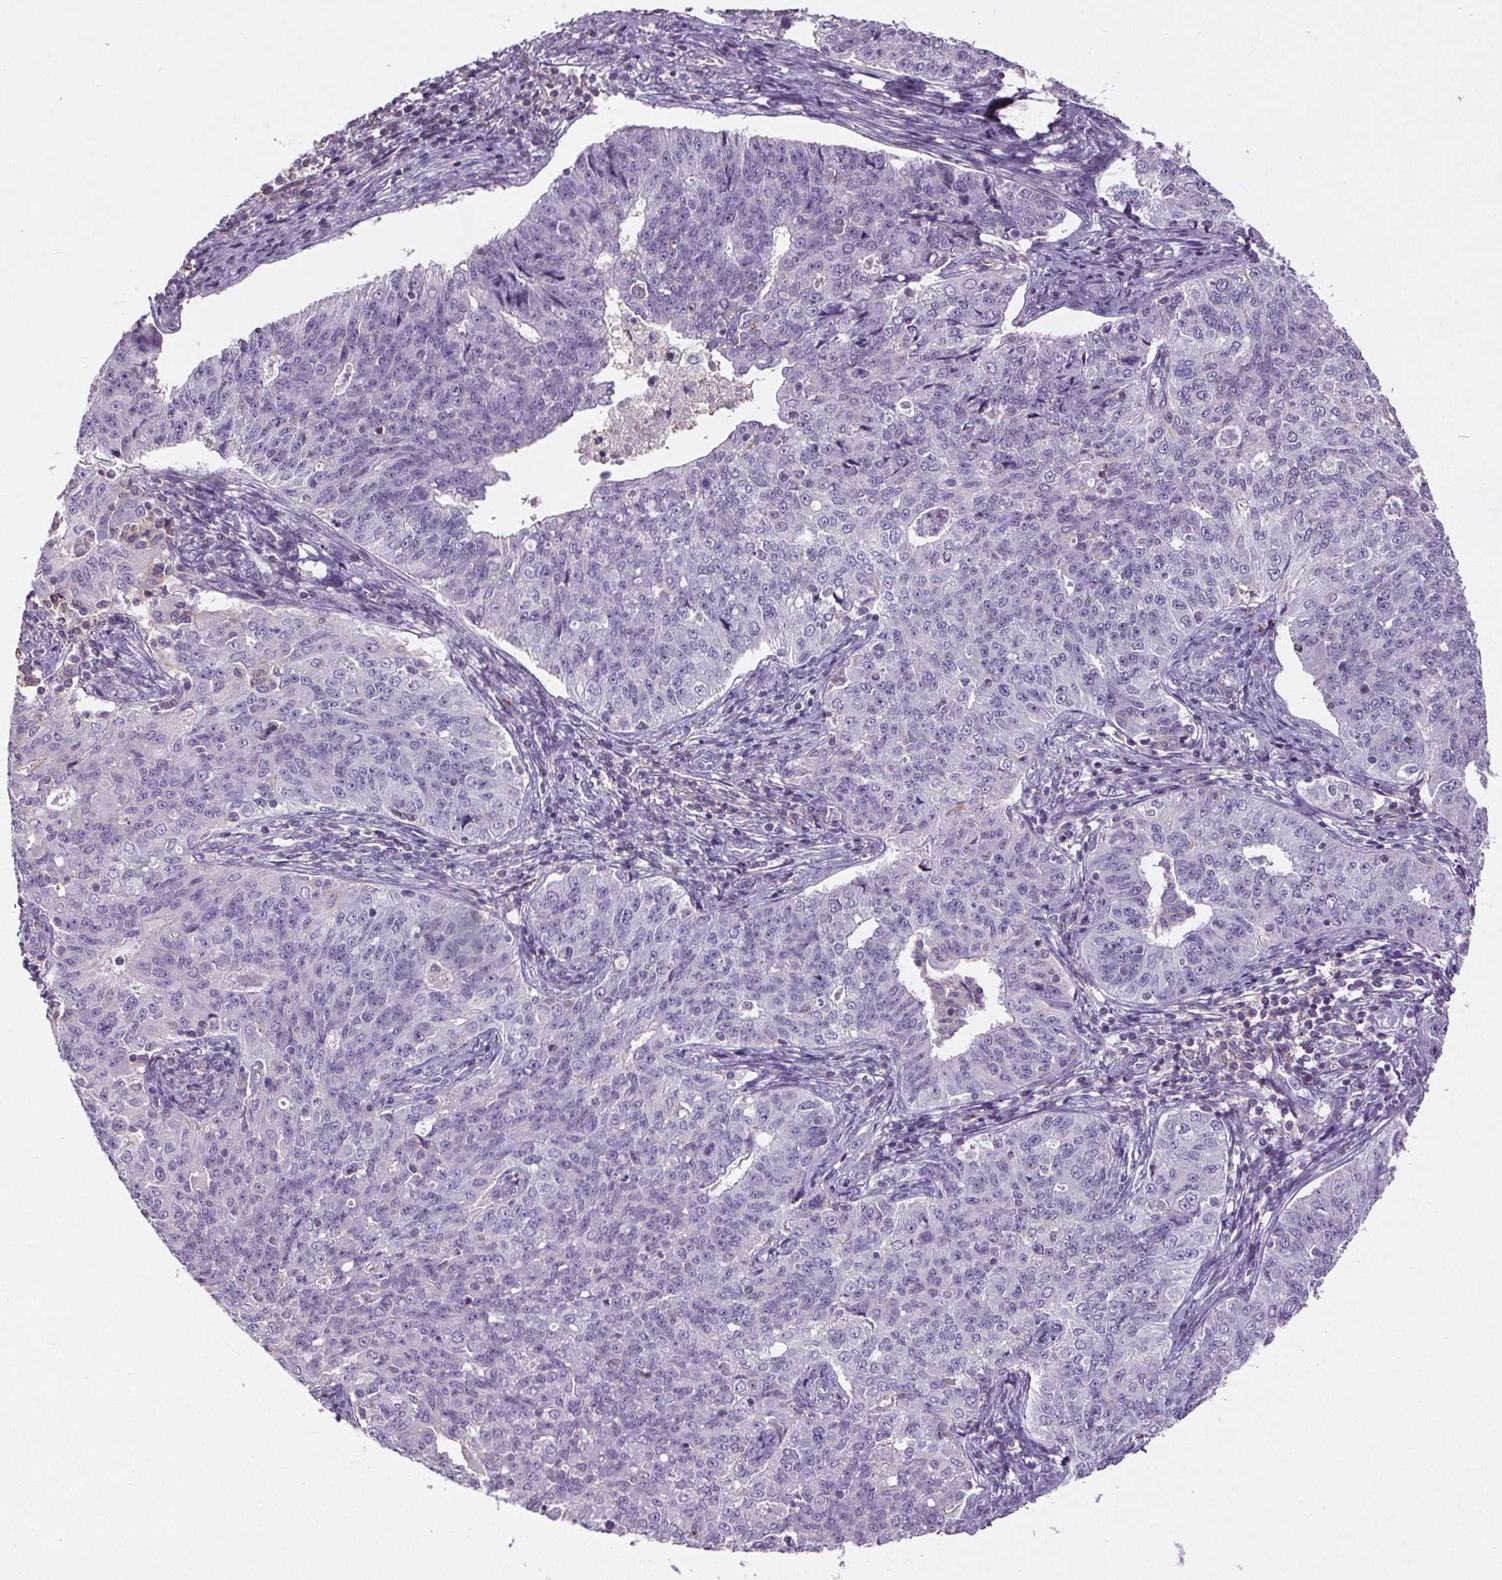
{"staining": {"intensity": "negative", "quantity": "none", "location": "none"}, "tissue": "endometrial cancer", "cell_type": "Tumor cells", "image_type": "cancer", "snomed": [{"axis": "morphology", "description": "Adenocarcinoma, NOS"}, {"axis": "topography", "description": "Endometrium"}], "caption": "There is no significant expression in tumor cells of endometrial cancer (adenocarcinoma).", "gene": "C19orf84", "patient": {"sex": "female", "age": 43}}